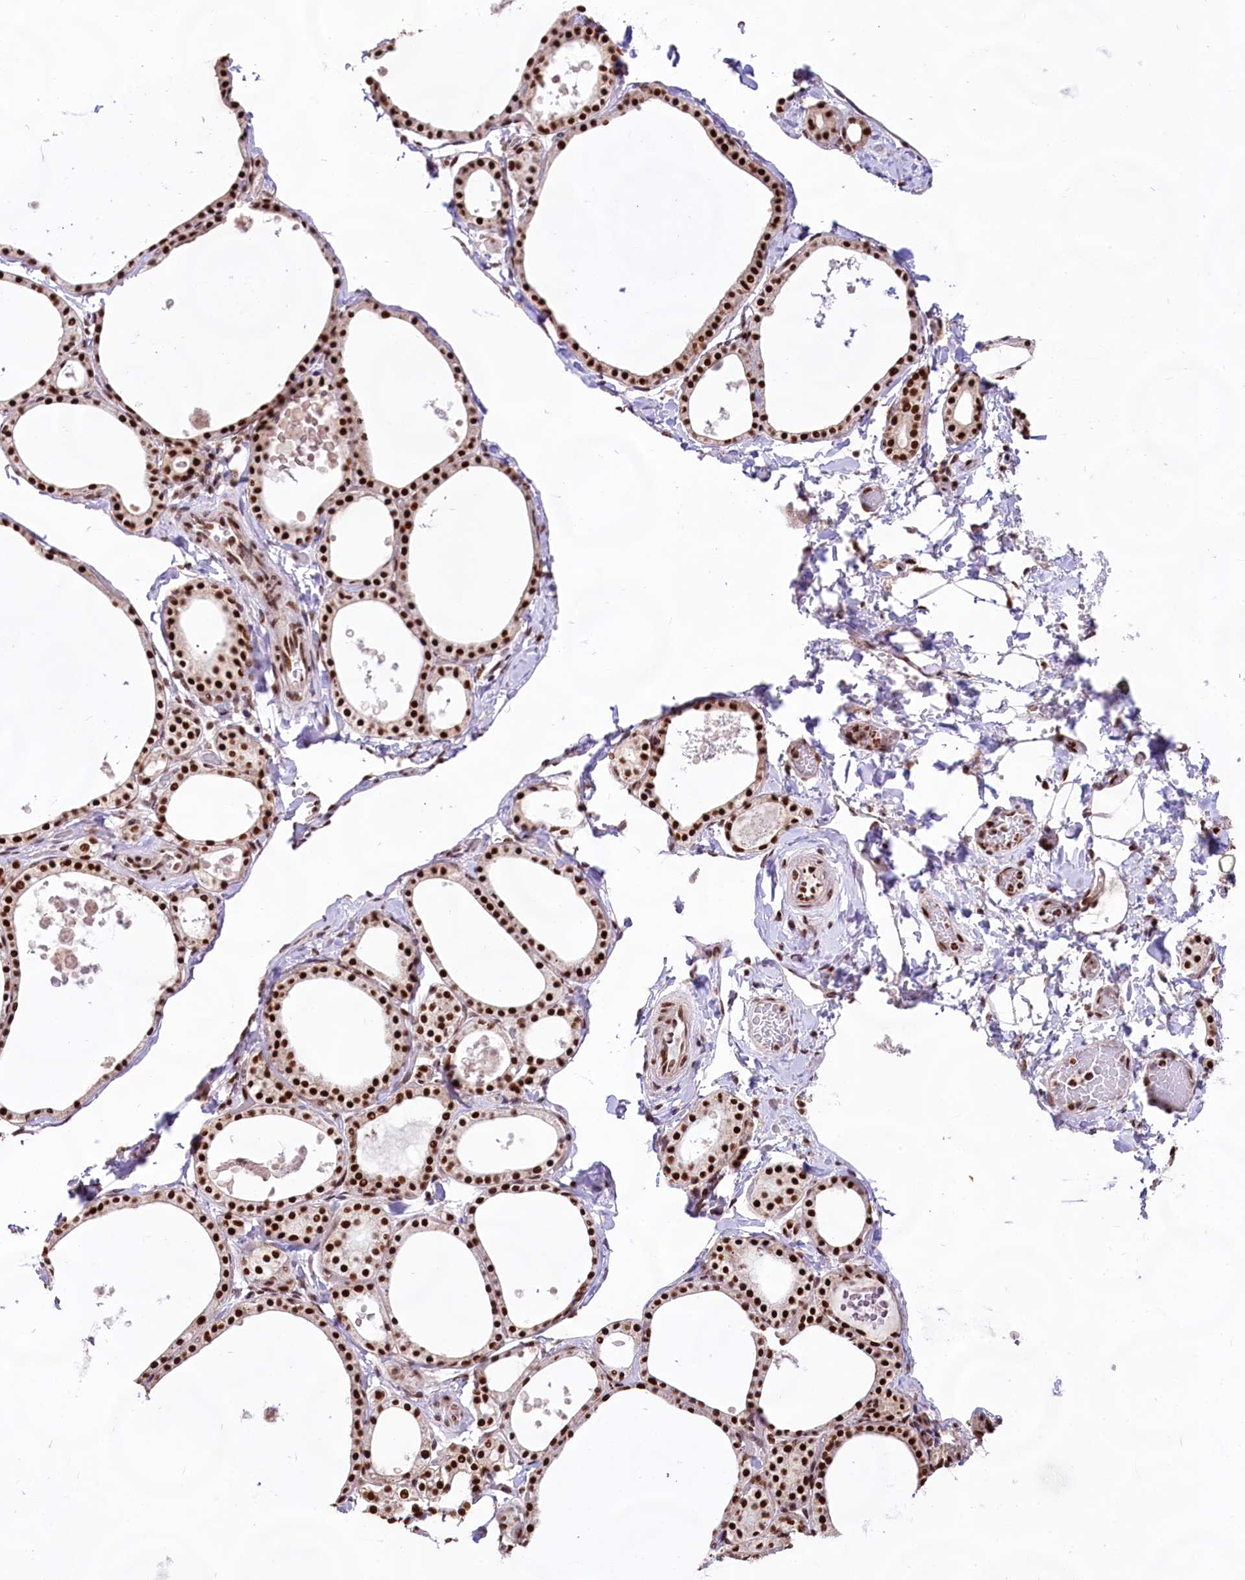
{"staining": {"intensity": "strong", "quantity": ">75%", "location": "nuclear"}, "tissue": "thyroid gland", "cell_type": "Glandular cells", "image_type": "normal", "snomed": [{"axis": "morphology", "description": "Normal tissue, NOS"}, {"axis": "topography", "description": "Thyroid gland"}], "caption": "This micrograph demonstrates immunohistochemistry staining of unremarkable human thyroid gland, with high strong nuclear expression in approximately >75% of glandular cells.", "gene": "HIRA", "patient": {"sex": "male", "age": 56}}